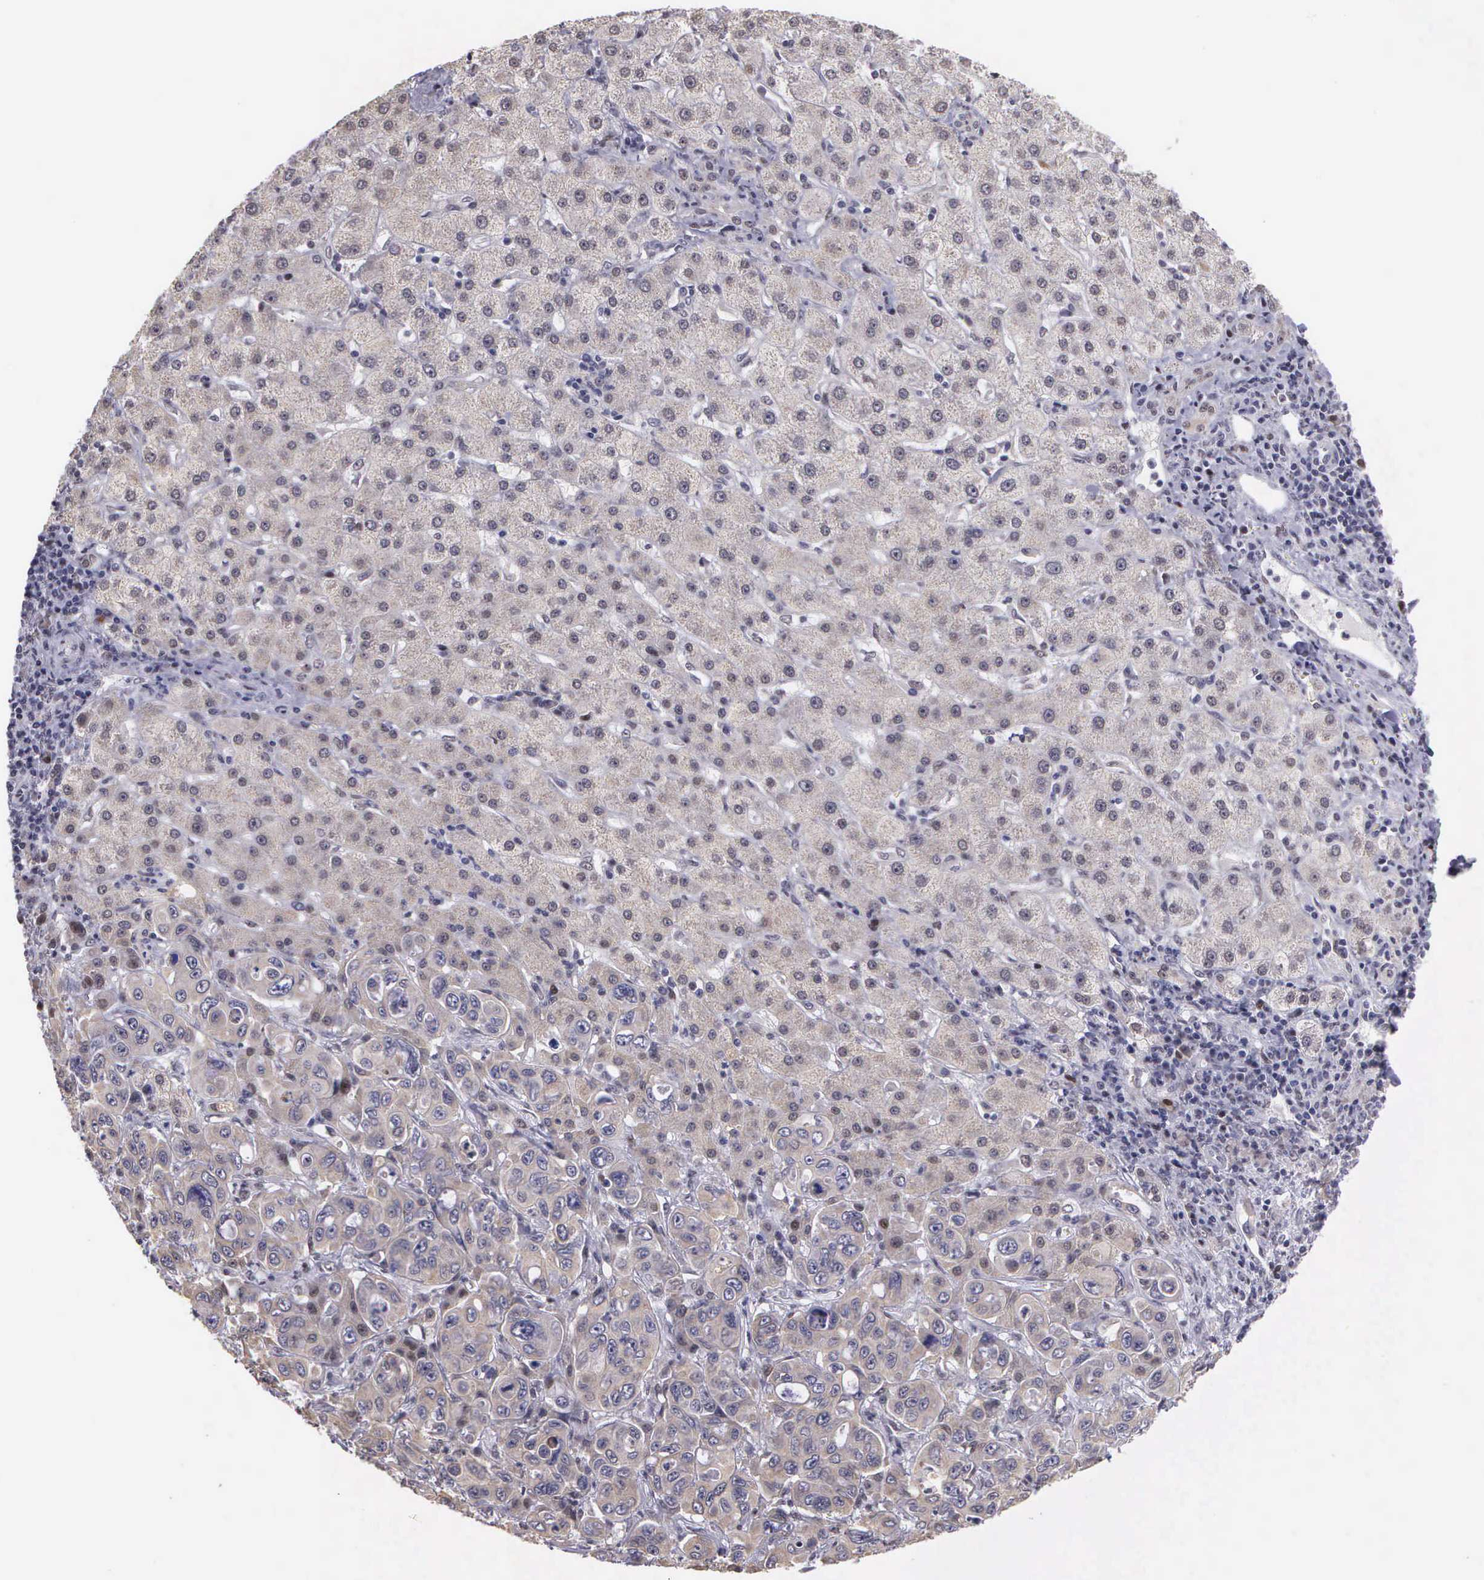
{"staining": {"intensity": "weak", "quantity": "25%-75%", "location": "cytoplasmic/membranous"}, "tissue": "liver cancer", "cell_type": "Tumor cells", "image_type": "cancer", "snomed": [{"axis": "morphology", "description": "Cholangiocarcinoma"}, {"axis": "topography", "description": "Liver"}], "caption": "Immunohistochemical staining of human liver cancer demonstrates low levels of weak cytoplasmic/membranous expression in about 25%-75% of tumor cells.", "gene": "SLC25A21", "patient": {"sex": "female", "age": 79}}